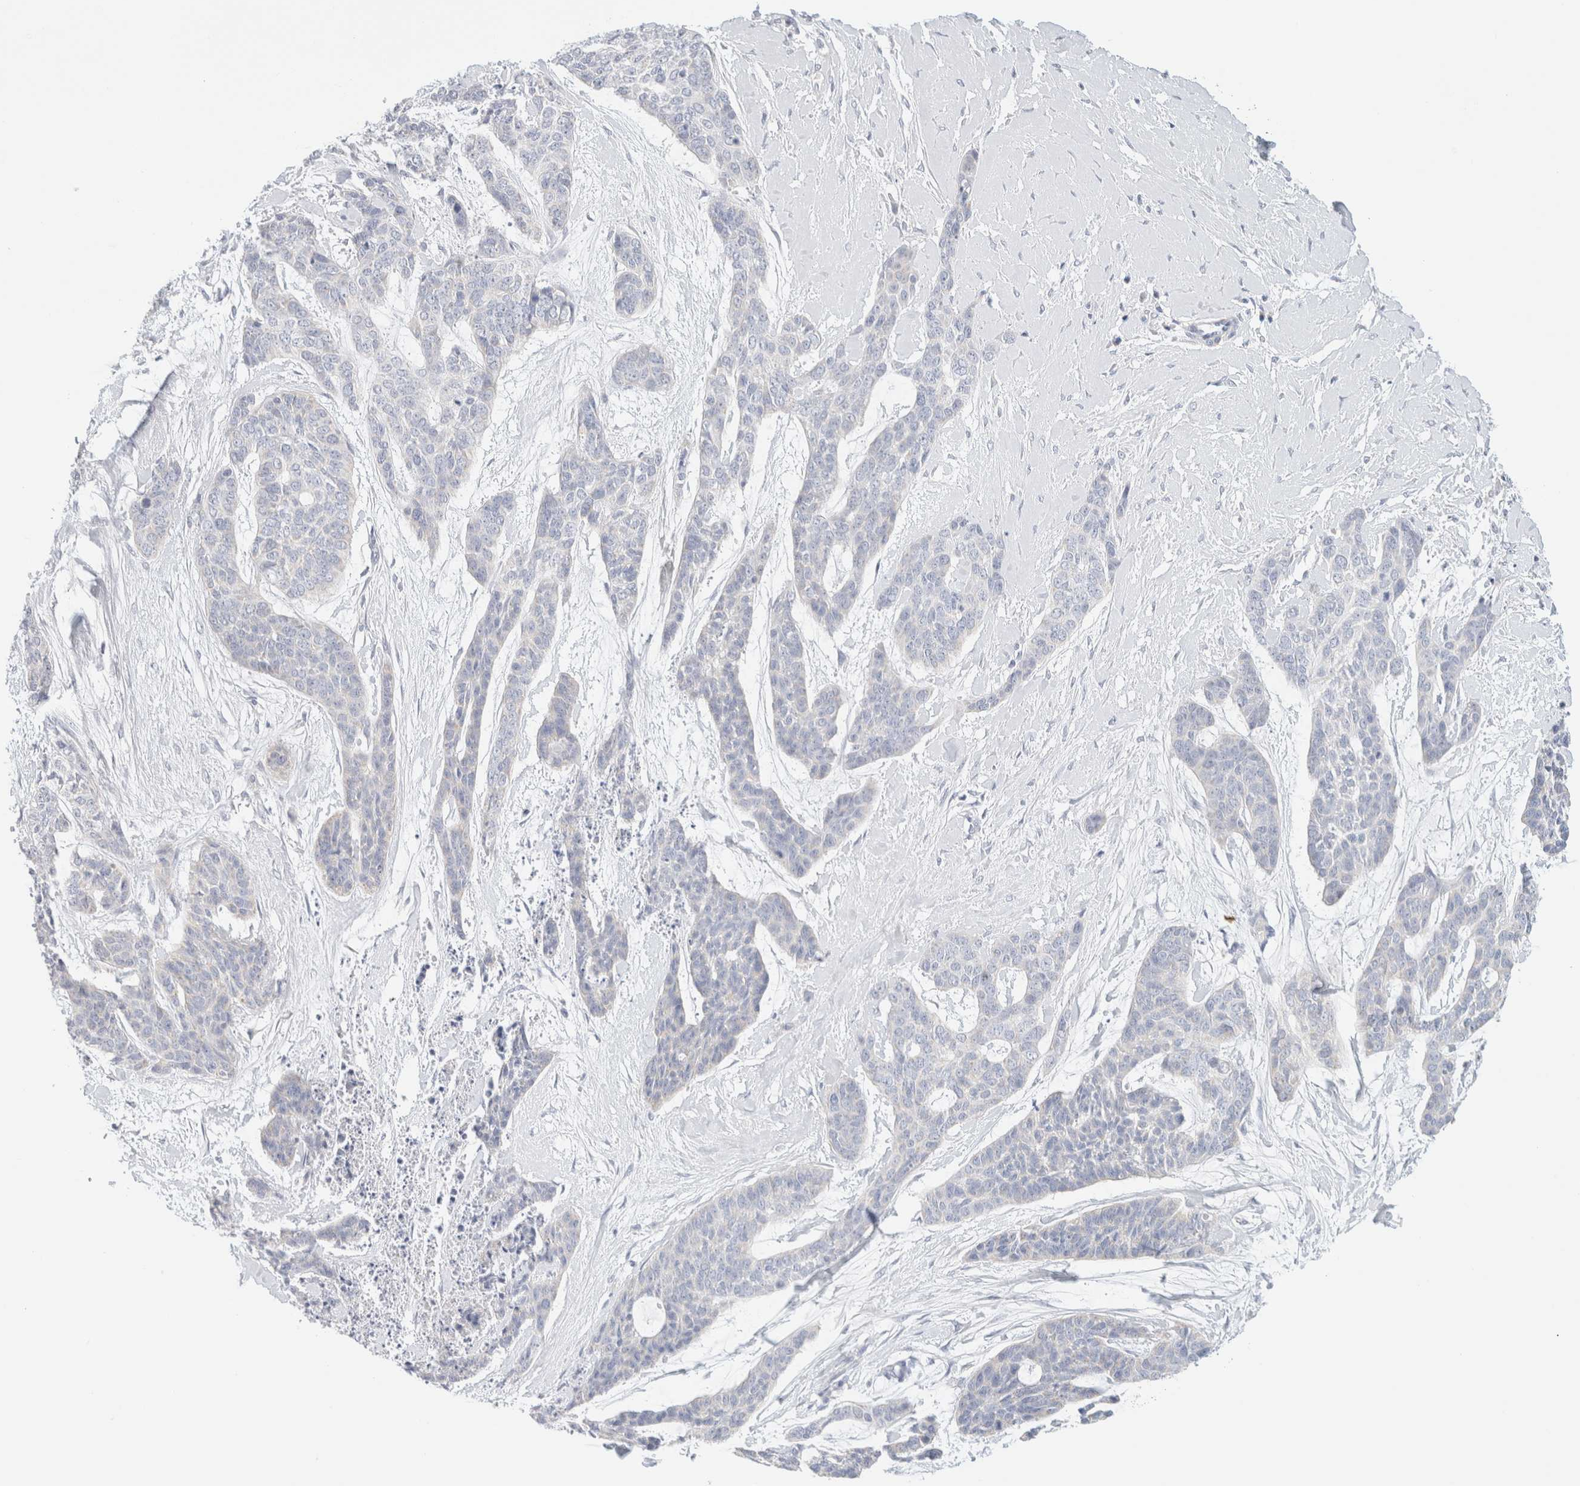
{"staining": {"intensity": "negative", "quantity": "none", "location": "none"}, "tissue": "skin cancer", "cell_type": "Tumor cells", "image_type": "cancer", "snomed": [{"axis": "morphology", "description": "Basal cell carcinoma"}, {"axis": "topography", "description": "Skin"}], "caption": "An image of basal cell carcinoma (skin) stained for a protein reveals no brown staining in tumor cells.", "gene": "HEXD", "patient": {"sex": "female", "age": 64}}